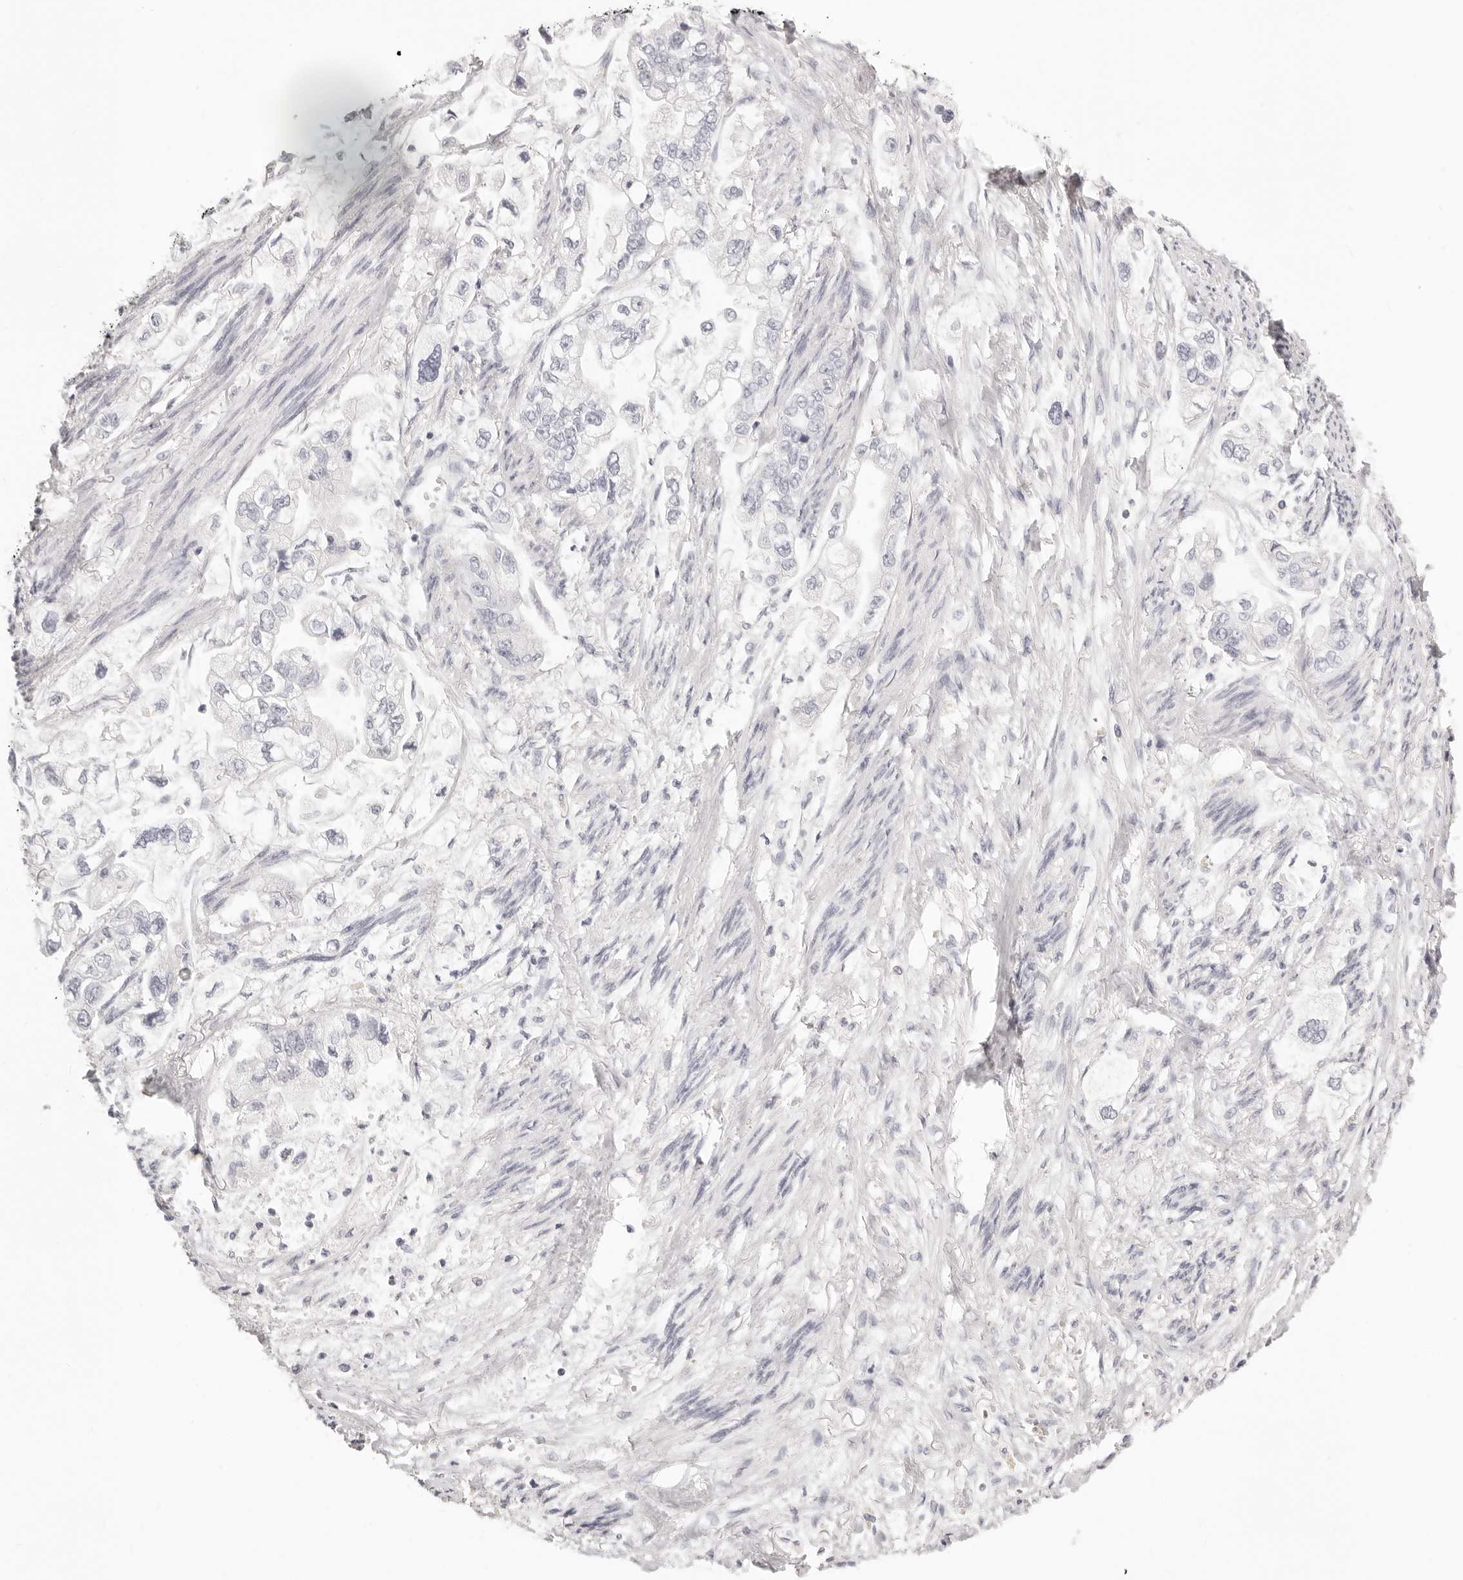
{"staining": {"intensity": "negative", "quantity": "none", "location": "none"}, "tissue": "stomach cancer", "cell_type": "Tumor cells", "image_type": "cancer", "snomed": [{"axis": "morphology", "description": "Adenocarcinoma, NOS"}, {"axis": "topography", "description": "Stomach"}], "caption": "DAB immunohistochemical staining of human stomach adenocarcinoma shows no significant staining in tumor cells. The staining is performed using DAB brown chromogen with nuclei counter-stained in using hematoxylin.", "gene": "FABP1", "patient": {"sex": "male", "age": 62}}